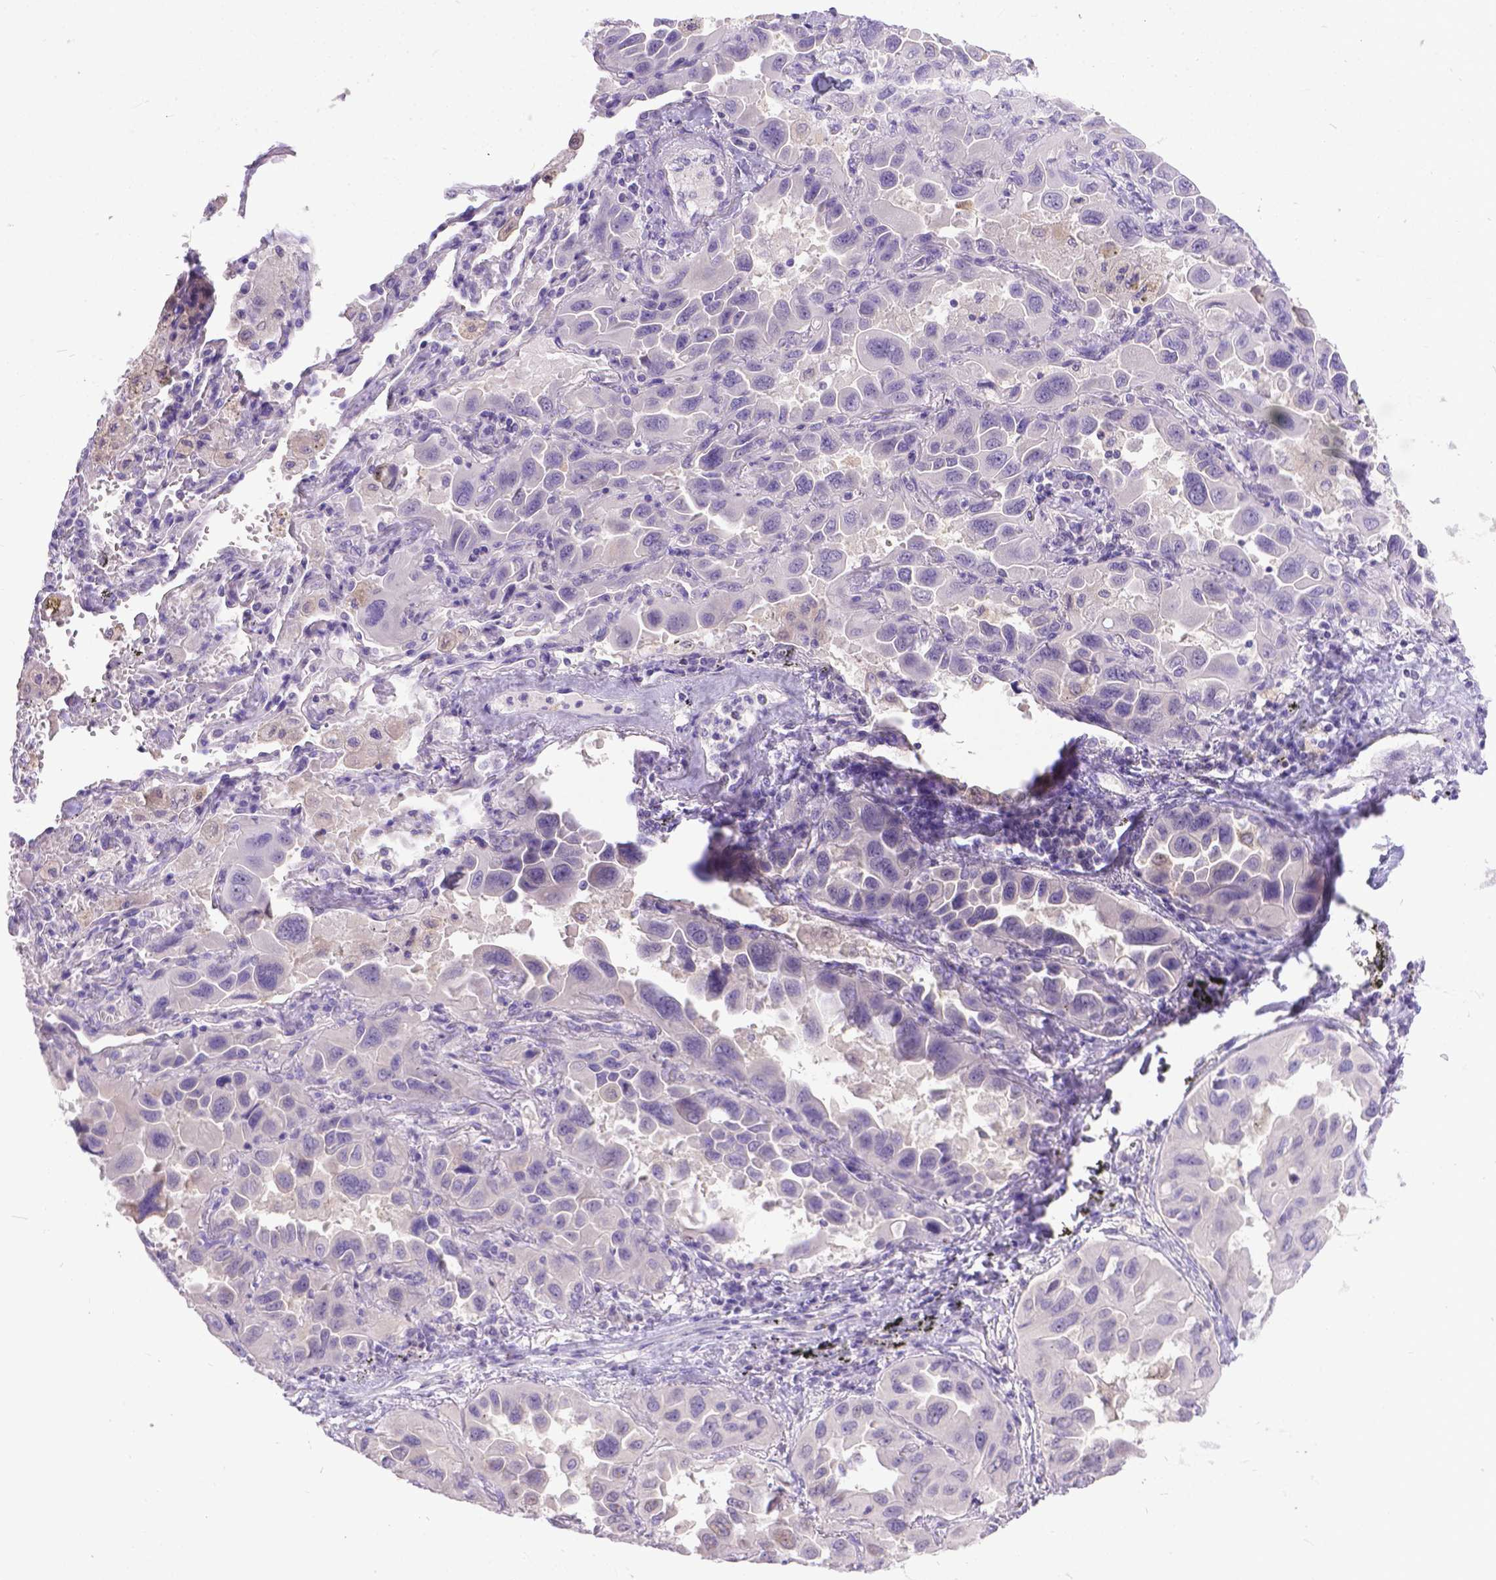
{"staining": {"intensity": "negative", "quantity": "none", "location": "none"}, "tissue": "lung cancer", "cell_type": "Tumor cells", "image_type": "cancer", "snomed": [{"axis": "morphology", "description": "Adenocarcinoma, NOS"}, {"axis": "topography", "description": "Lung"}], "caption": "Immunohistochemical staining of lung adenocarcinoma exhibits no significant positivity in tumor cells. (Brightfield microscopy of DAB immunohistochemistry at high magnification).", "gene": "TTLL6", "patient": {"sex": "male", "age": 64}}